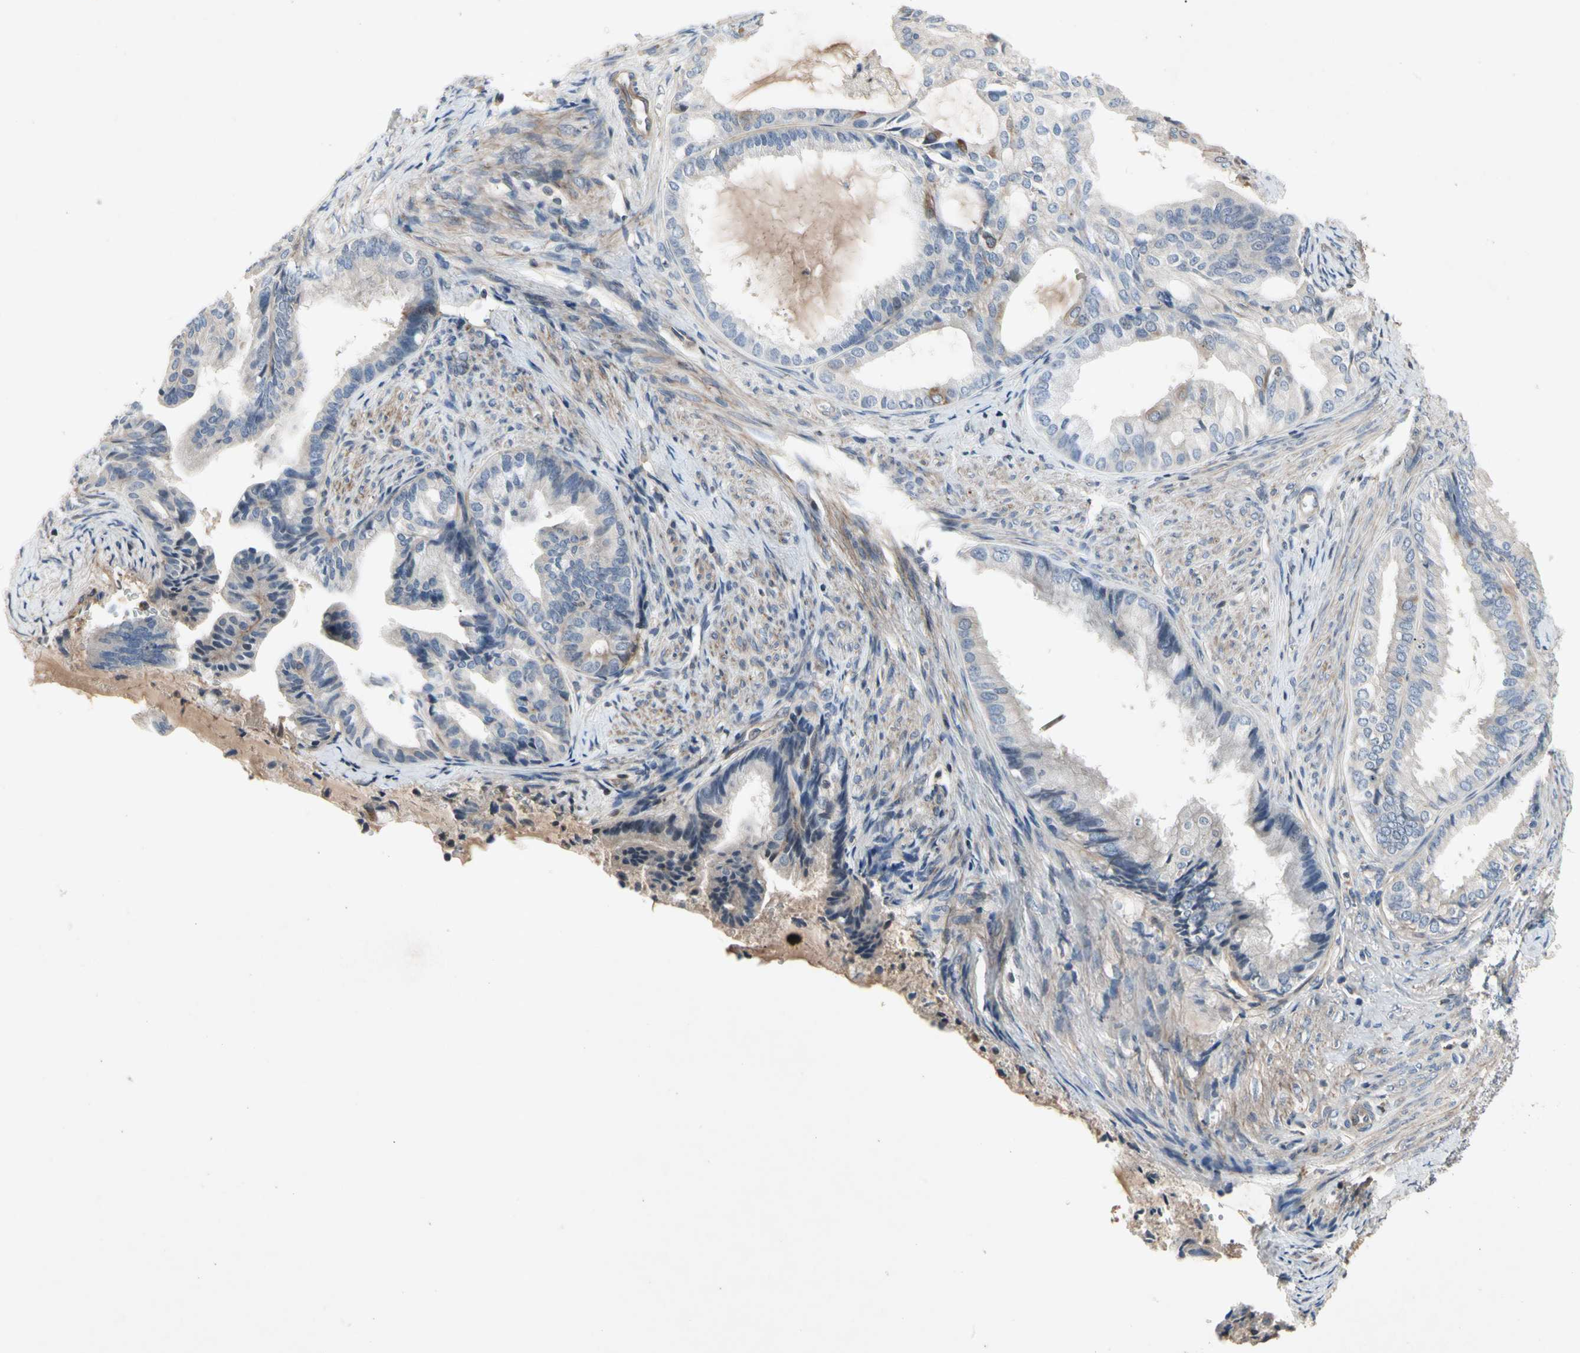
{"staining": {"intensity": "negative", "quantity": "none", "location": "none"}, "tissue": "endometrial cancer", "cell_type": "Tumor cells", "image_type": "cancer", "snomed": [{"axis": "morphology", "description": "Adenocarcinoma, NOS"}, {"axis": "topography", "description": "Endometrium"}], "caption": "Immunohistochemical staining of human adenocarcinoma (endometrial) demonstrates no significant expression in tumor cells.", "gene": "CRTAC1", "patient": {"sex": "female", "age": 86}}